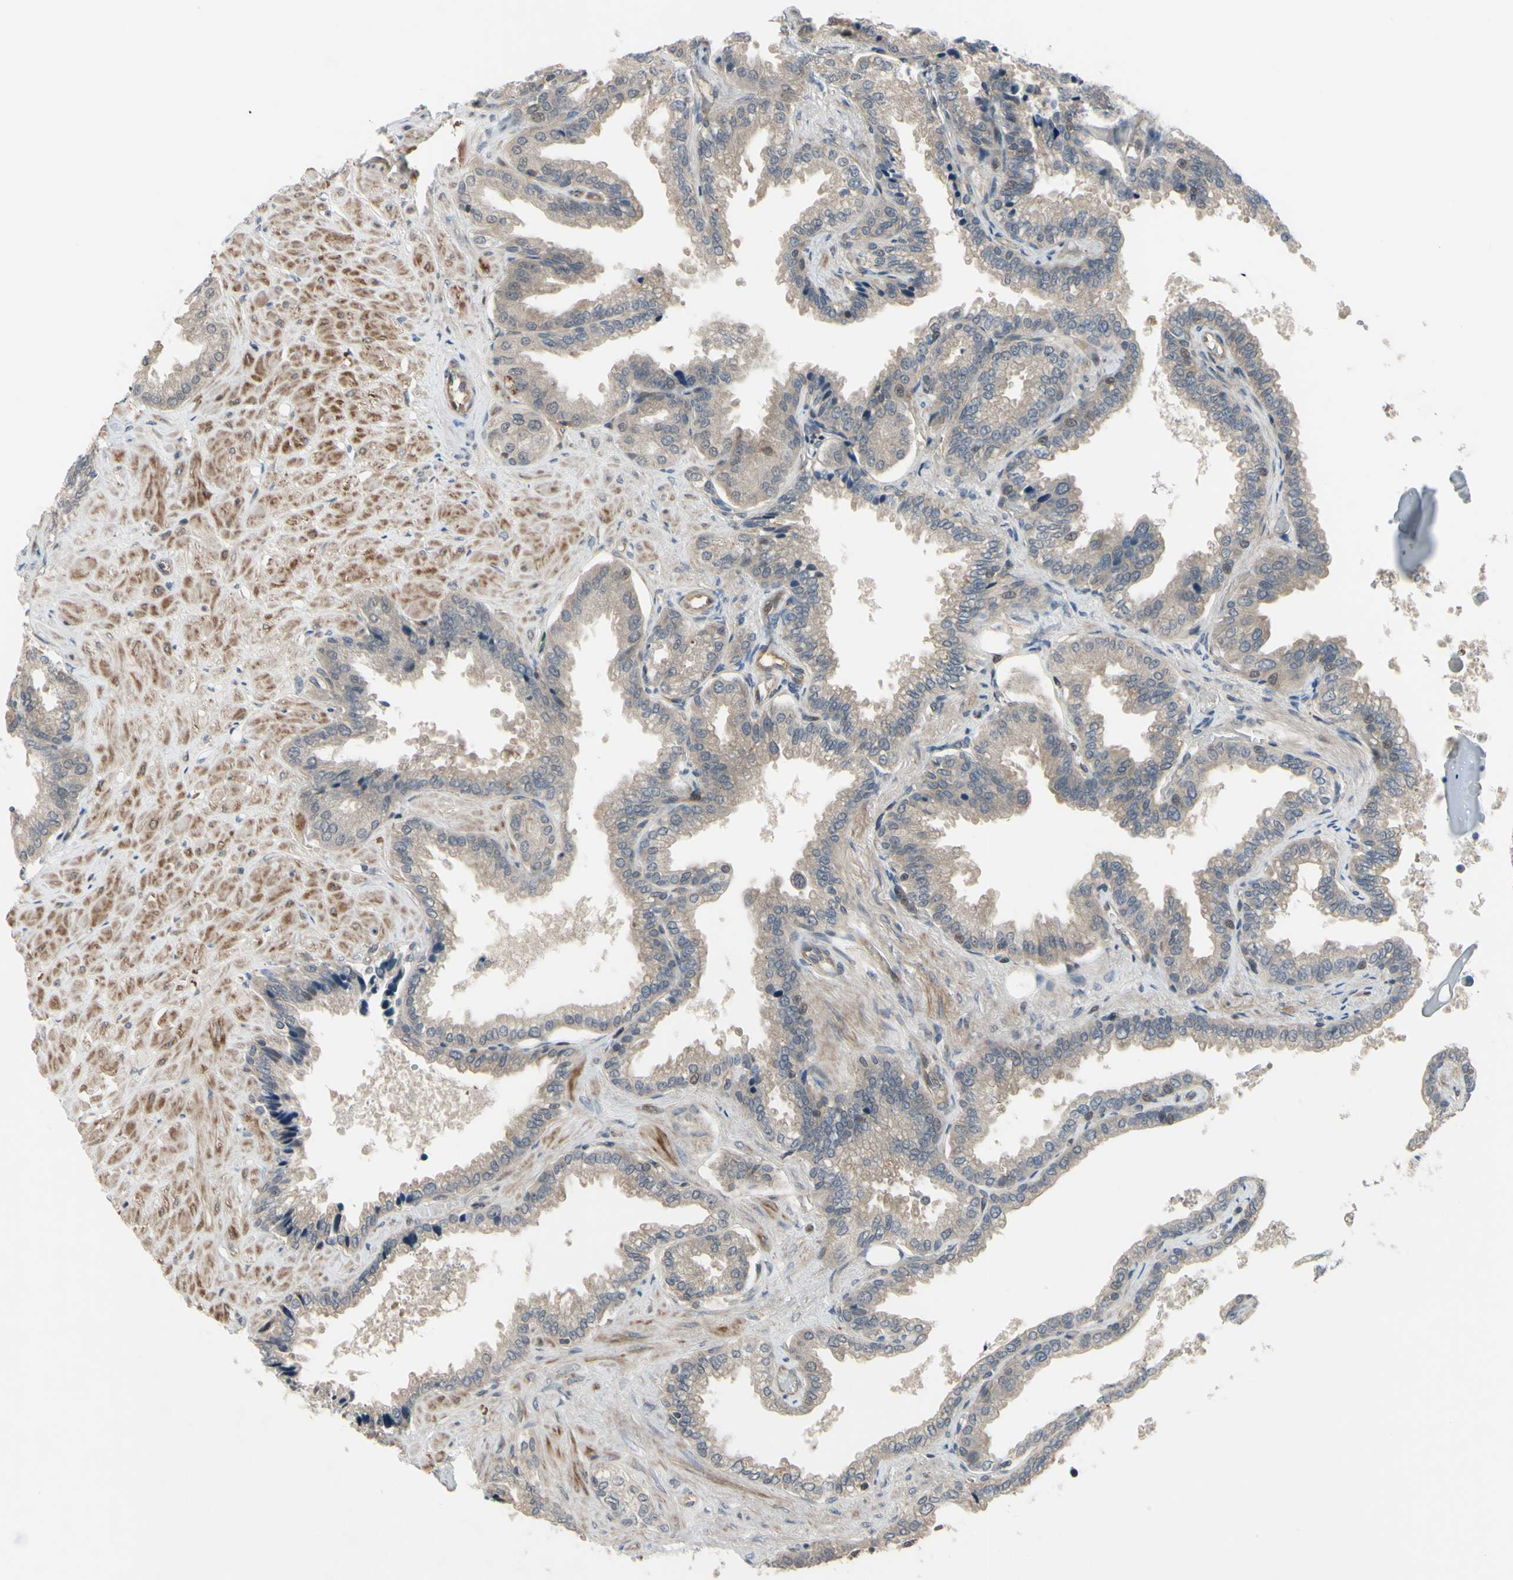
{"staining": {"intensity": "weak", "quantity": ">75%", "location": "cytoplasmic/membranous"}, "tissue": "seminal vesicle", "cell_type": "Glandular cells", "image_type": "normal", "snomed": [{"axis": "morphology", "description": "Normal tissue, NOS"}, {"axis": "topography", "description": "Seminal veicle"}], "caption": "Immunohistochemical staining of normal seminal vesicle reveals low levels of weak cytoplasmic/membranous positivity in about >75% of glandular cells.", "gene": "COMMD9", "patient": {"sex": "male", "age": 46}}